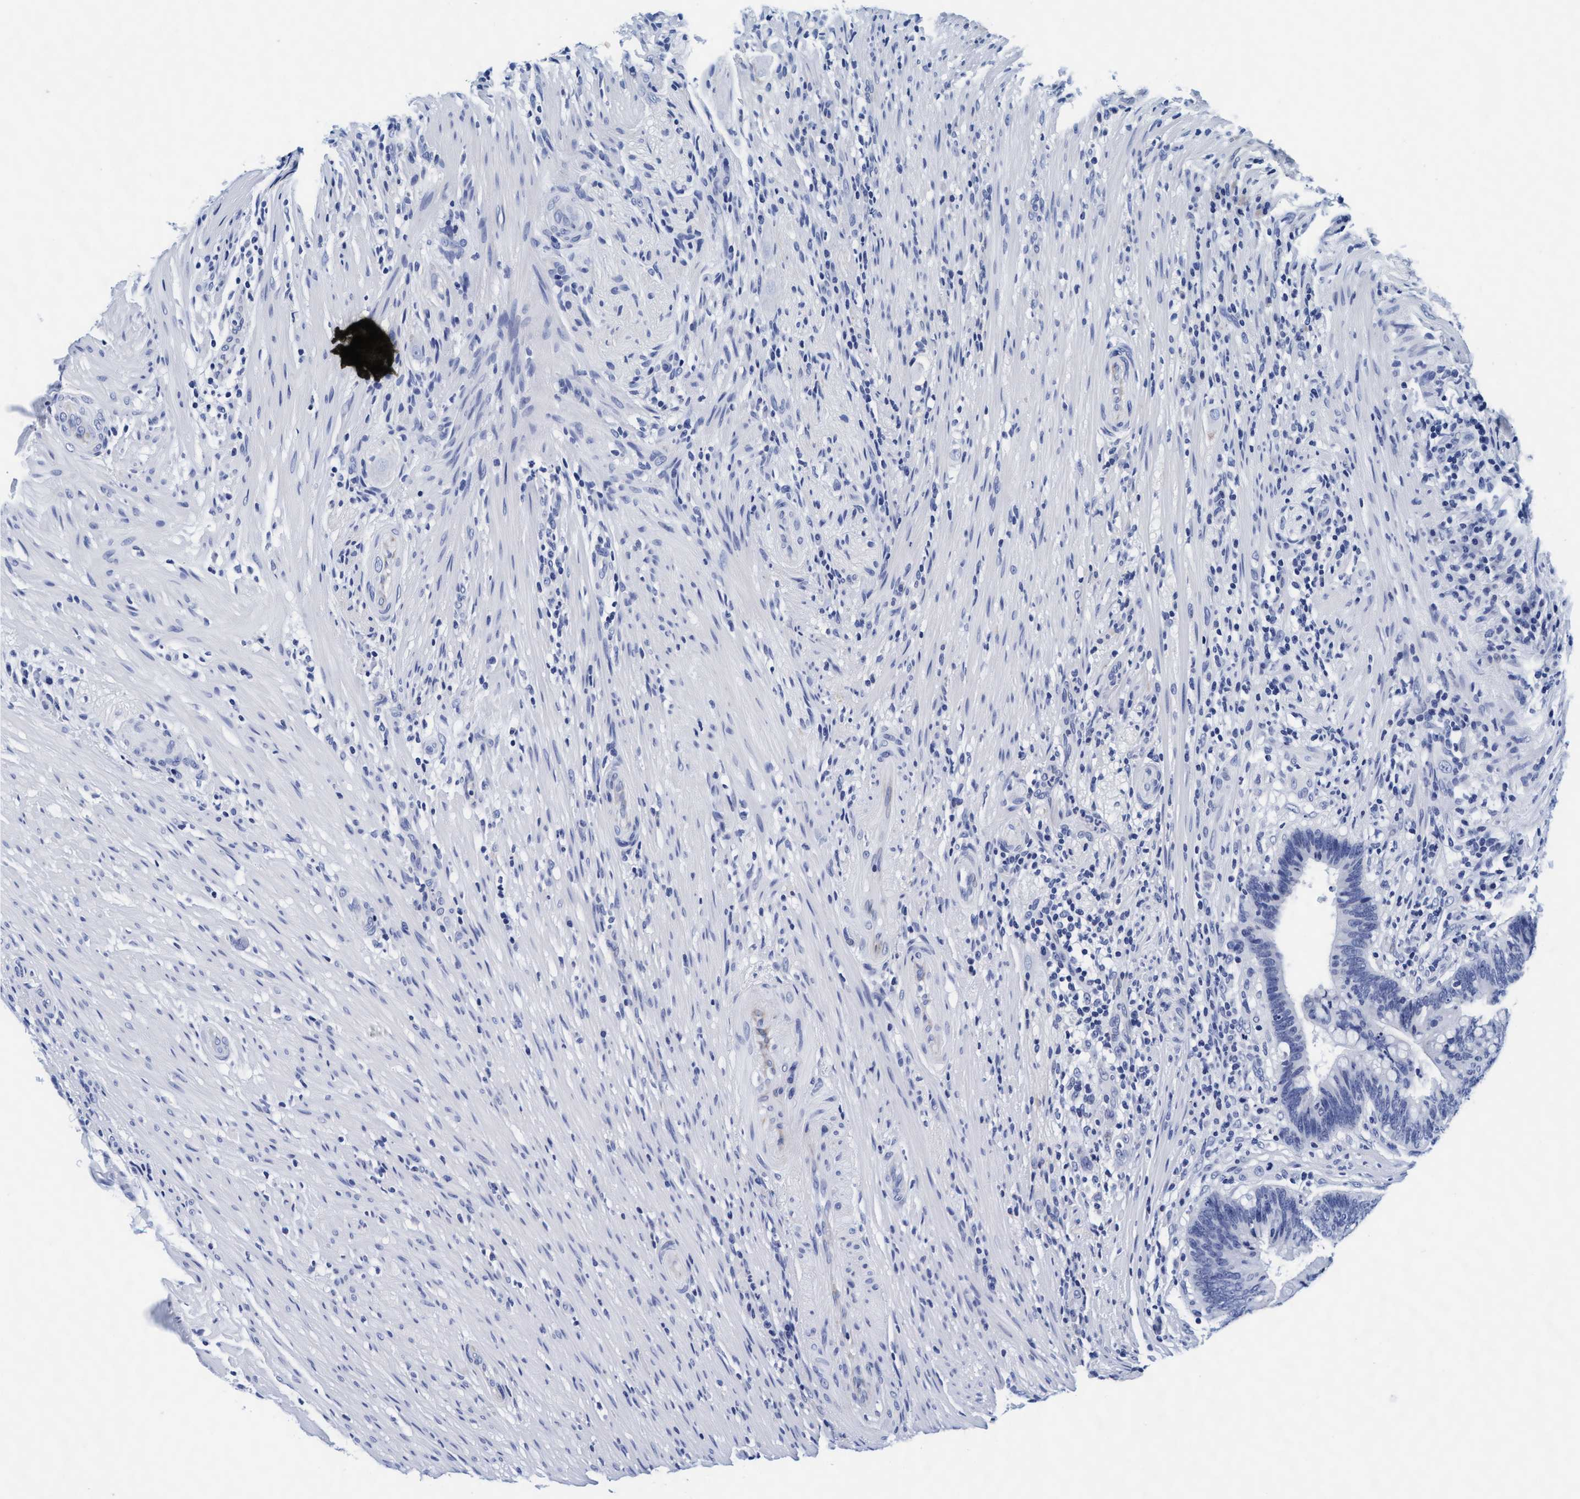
{"staining": {"intensity": "negative", "quantity": "none", "location": "none"}, "tissue": "colorectal cancer", "cell_type": "Tumor cells", "image_type": "cancer", "snomed": [{"axis": "morphology", "description": "Adenocarcinoma, NOS"}, {"axis": "topography", "description": "Colon"}], "caption": "This is a histopathology image of immunohistochemistry staining of adenocarcinoma (colorectal), which shows no expression in tumor cells.", "gene": "ARSG", "patient": {"sex": "female", "age": 66}}